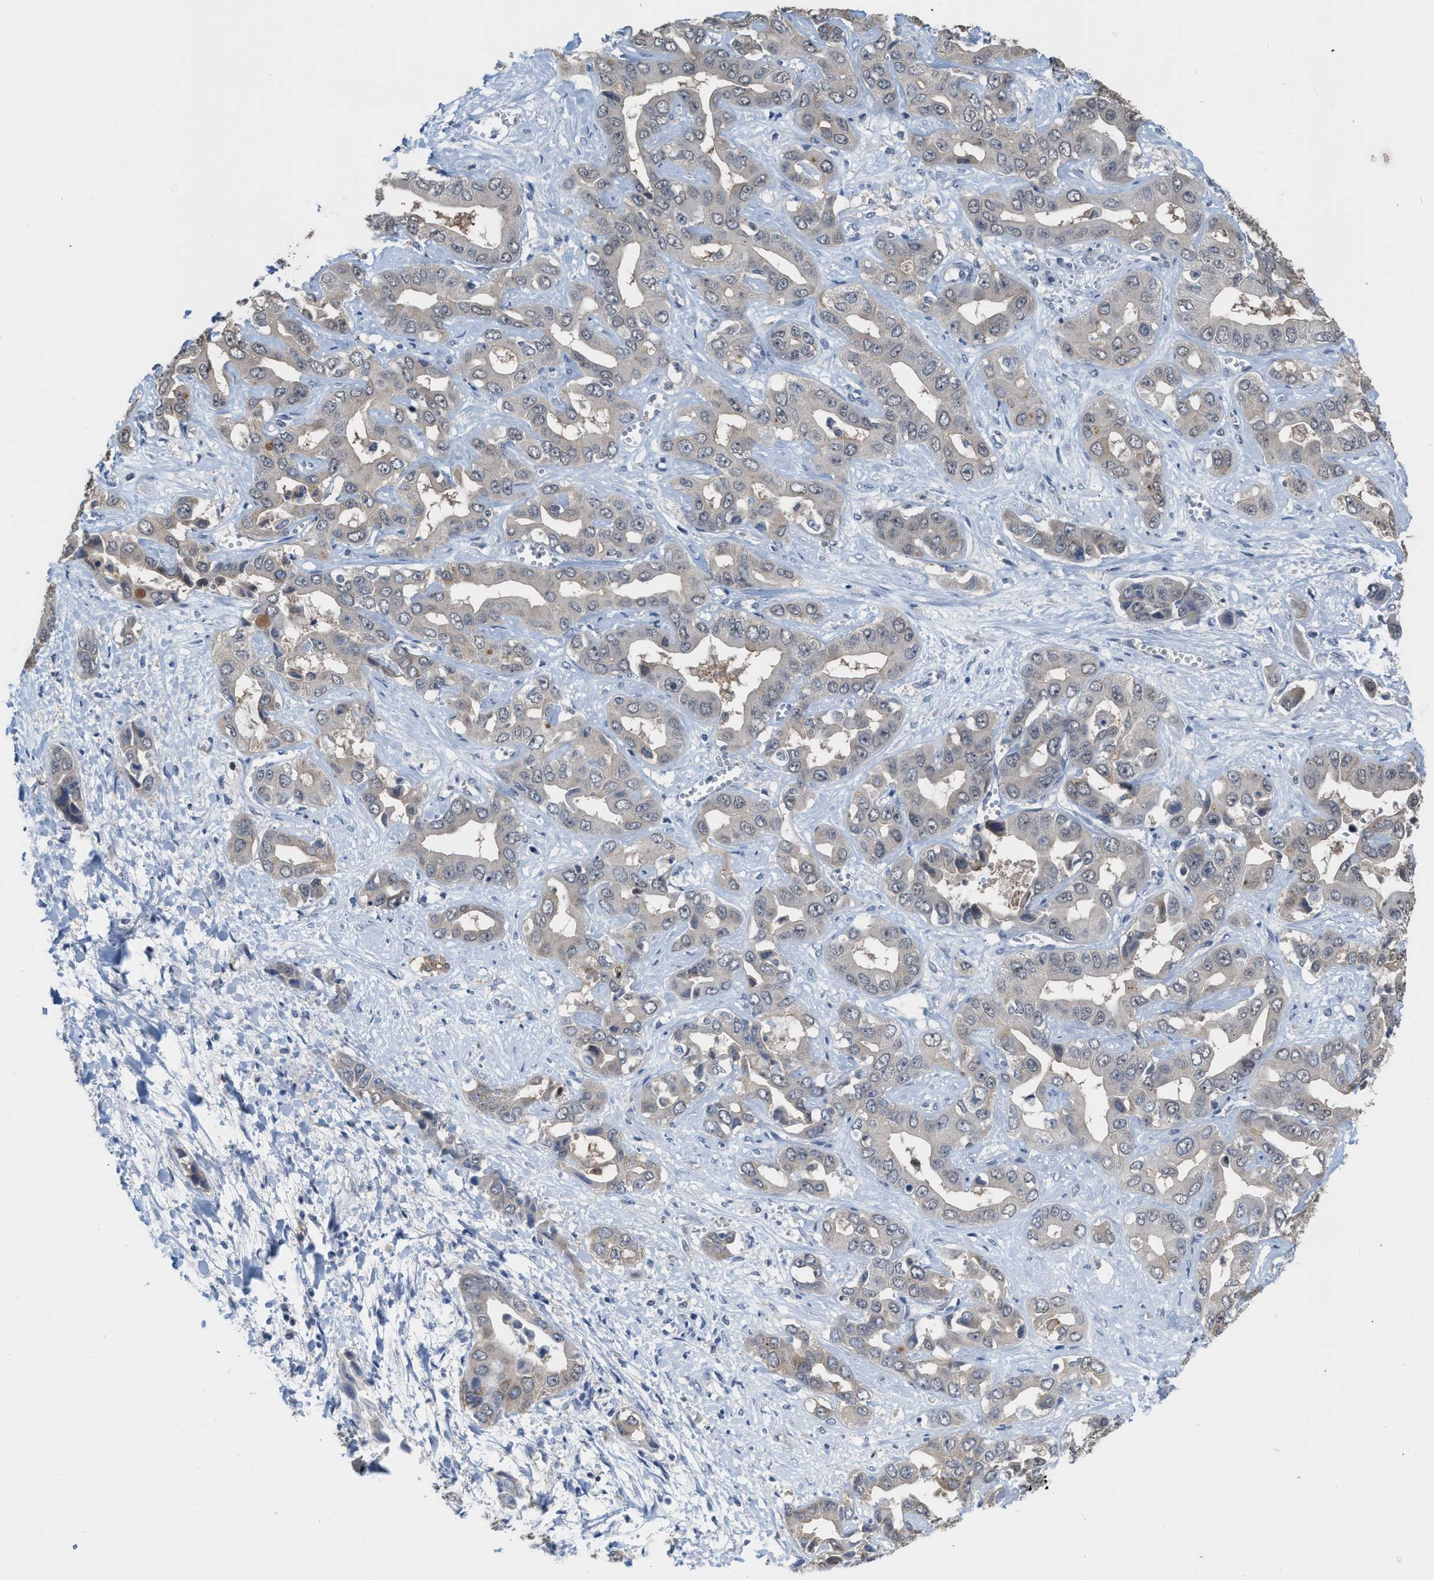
{"staining": {"intensity": "weak", "quantity": "<25%", "location": "cytoplasmic/membranous"}, "tissue": "liver cancer", "cell_type": "Tumor cells", "image_type": "cancer", "snomed": [{"axis": "morphology", "description": "Cholangiocarcinoma"}, {"axis": "topography", "description": "Liver"}], "caption": "The photomicrograph reveals no significant positivity in tumor cells of liver cancer (cholangiocarcinoma). (DAB (3,3'-diaminobenzidine) immunohistochemistry (IHC), high magnification).", "gene": "BAIAP2L1", "patient": {"sex": "female", "age": 52}}